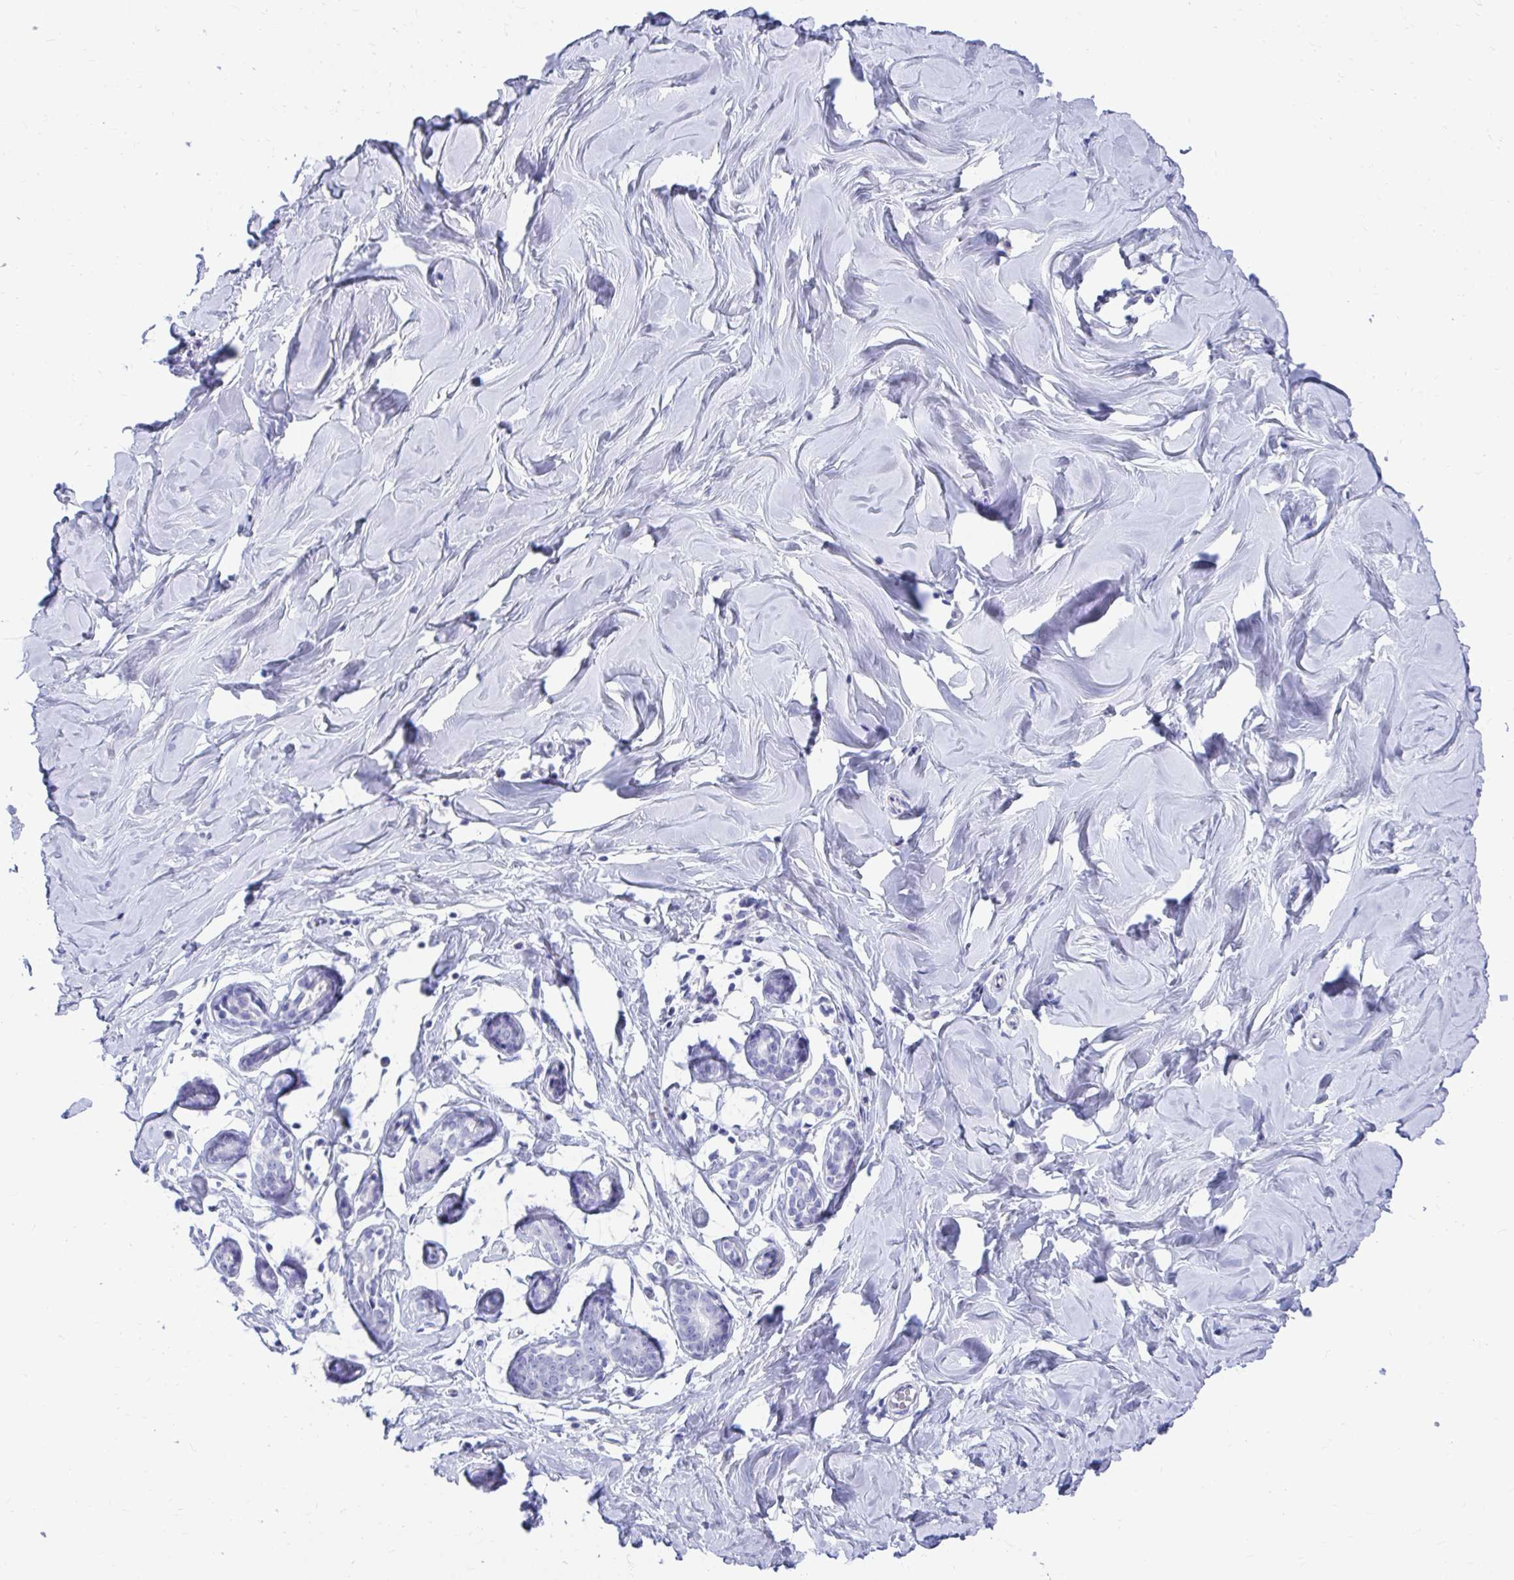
{"staining": {"intensity": "negative", "quantity": "none", "location": "none"}, "tissue": "breast", "cell_type": "Adipocytes", "image_type": "normal", "snomed": [{"axis": "morphology", "description": "Normal tissue, NOS"}, {"axis": "topography", "description": "Breast"}], "caption": "A high-resolution photomicrograph shows IHC staining of normal breast, which reveals no significant expression in adipocytes. The staining was performed using DAB to visualize the protein expression in brown, while the nuclei were stained in blue with hematoxylin (Magnification: 20x).", "gene": "DPEP3", "patient": {"sex": "female", "age": 27}}